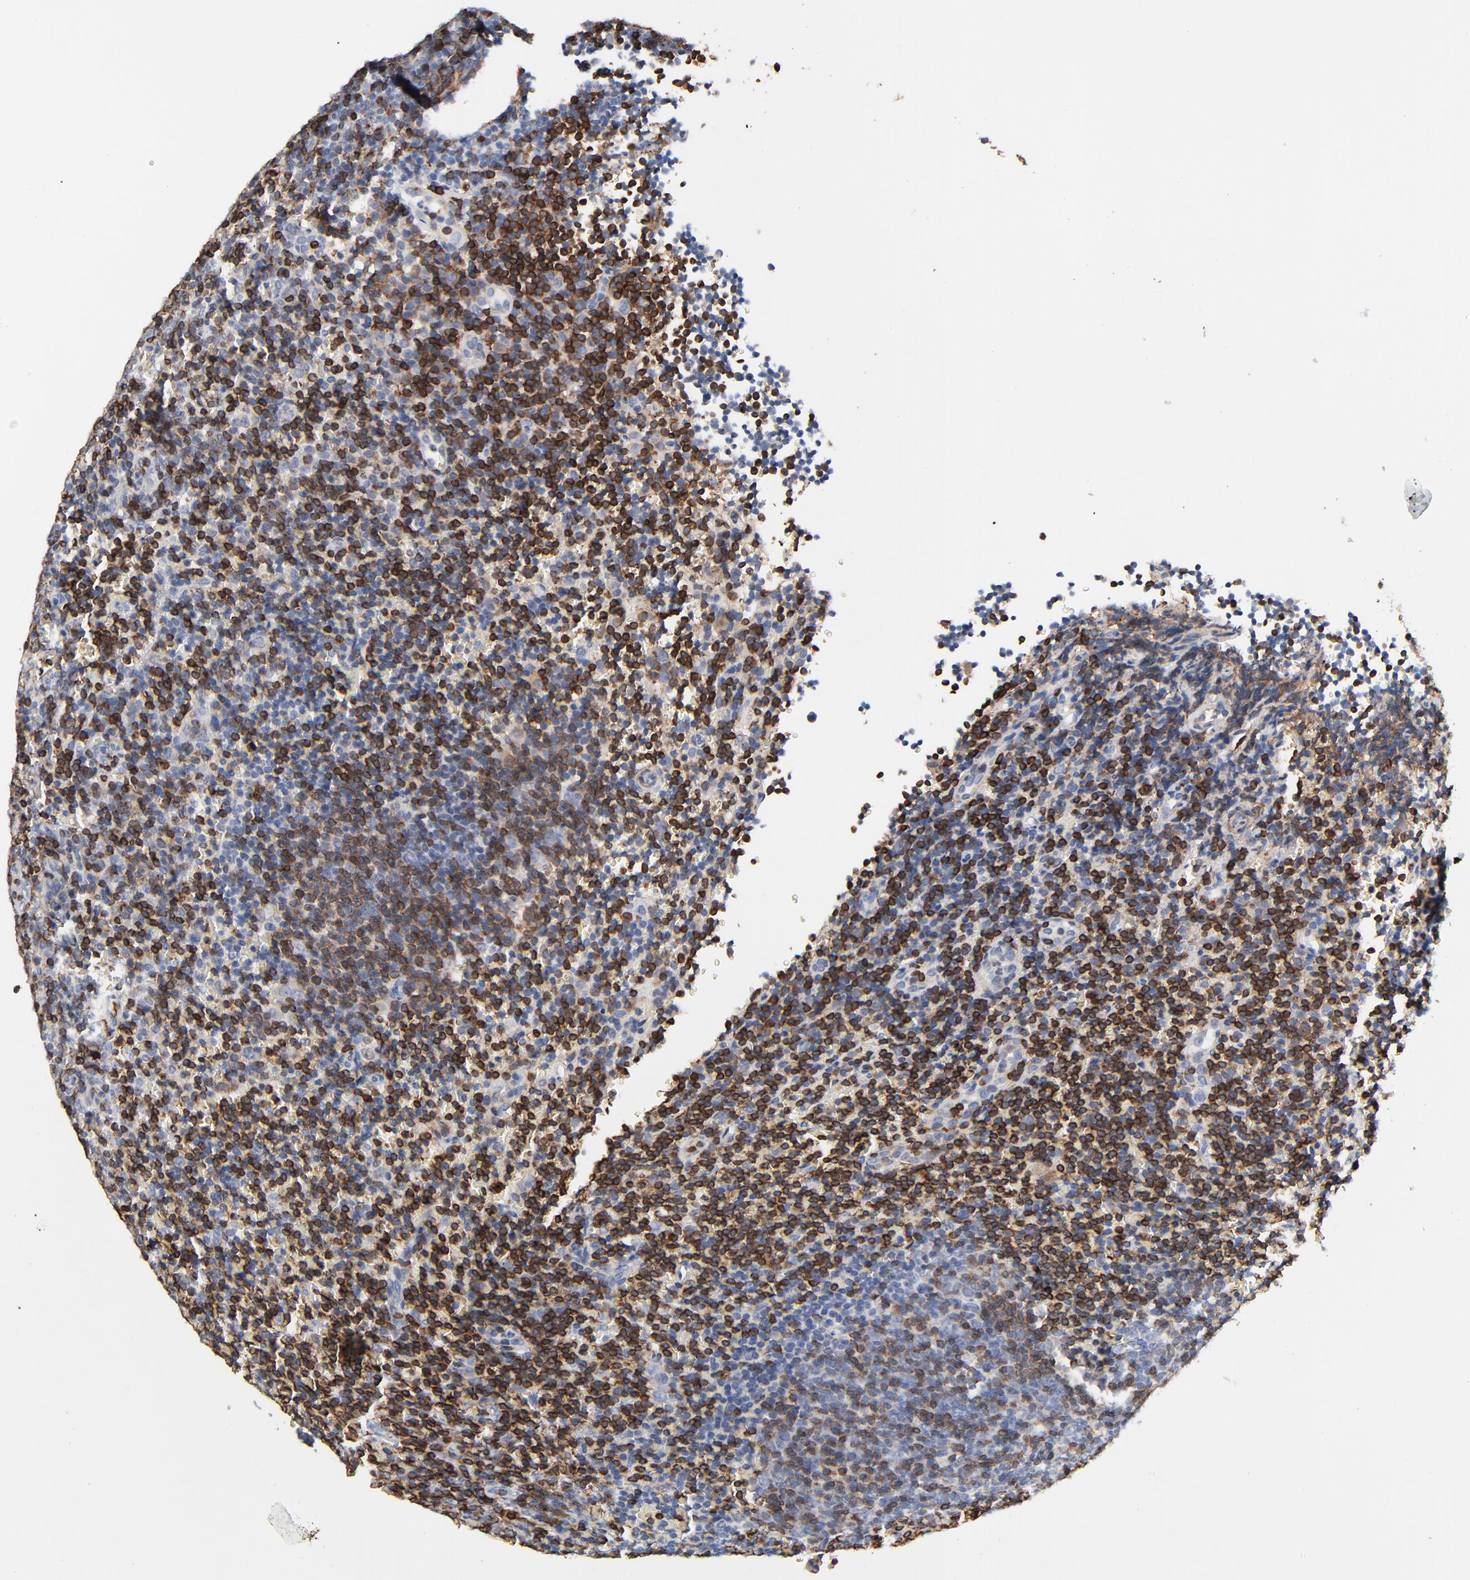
{"staining": {"intensity": "weak", "quantity": "<25%", "location": "cytoplasmic/membranous"}, "tissue": "lymphoma", "cell_type": "Tumor cells", "image_type": "cancer", "snomed": [{"axis": "morphology", "description": "Malignant lymphoma, non-Hodgkin's type, Low grade"}, {"axis": "topography", "description": "Lymph node"}], "caption": "The micrograph exhibits no significant positivity in tumor cells of lymphoma. Nuclei are stained in blue.", "gene": "SKAP1", "patient": {"sex": "male", "age": 74}}